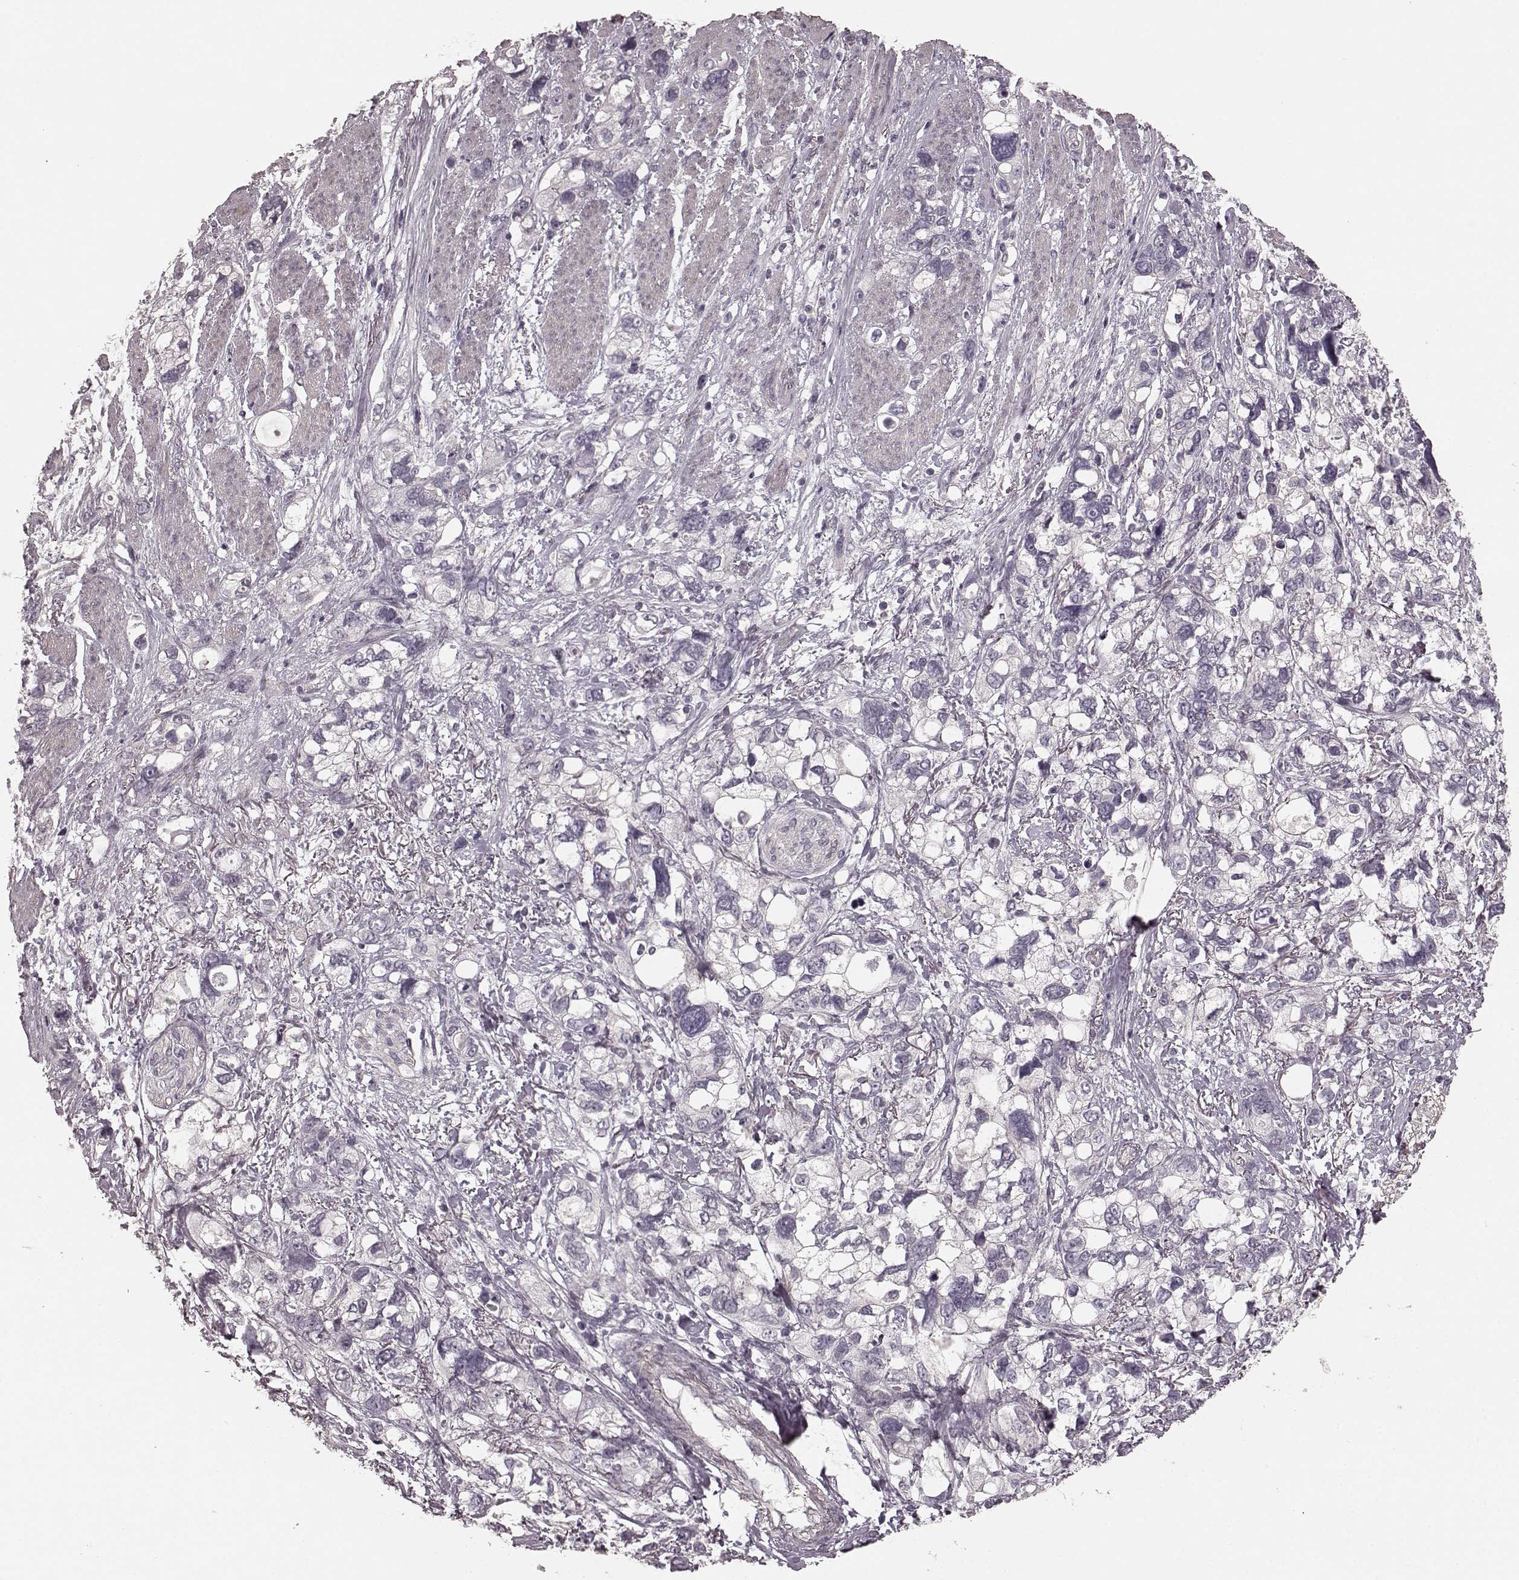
{"staining": {"intensity": "negative", "quantity": "none", "location": "none"}, "tissue": "stomach cancer", "cell_type": "Tumor cells", "image_type": "cancer", "snomed": [{"axis": "morphology", "description": "Adenocarcinoma, NOS"}, {"axis": "topography", "description": "Stomach, upper"}], "caption": "IHC micrograph of human stomach cancer stained for a protein (brown), which displays no staining in tumor cells.", "gene": "PRKCE", "patient": {"sex": "female", "age": 81}}